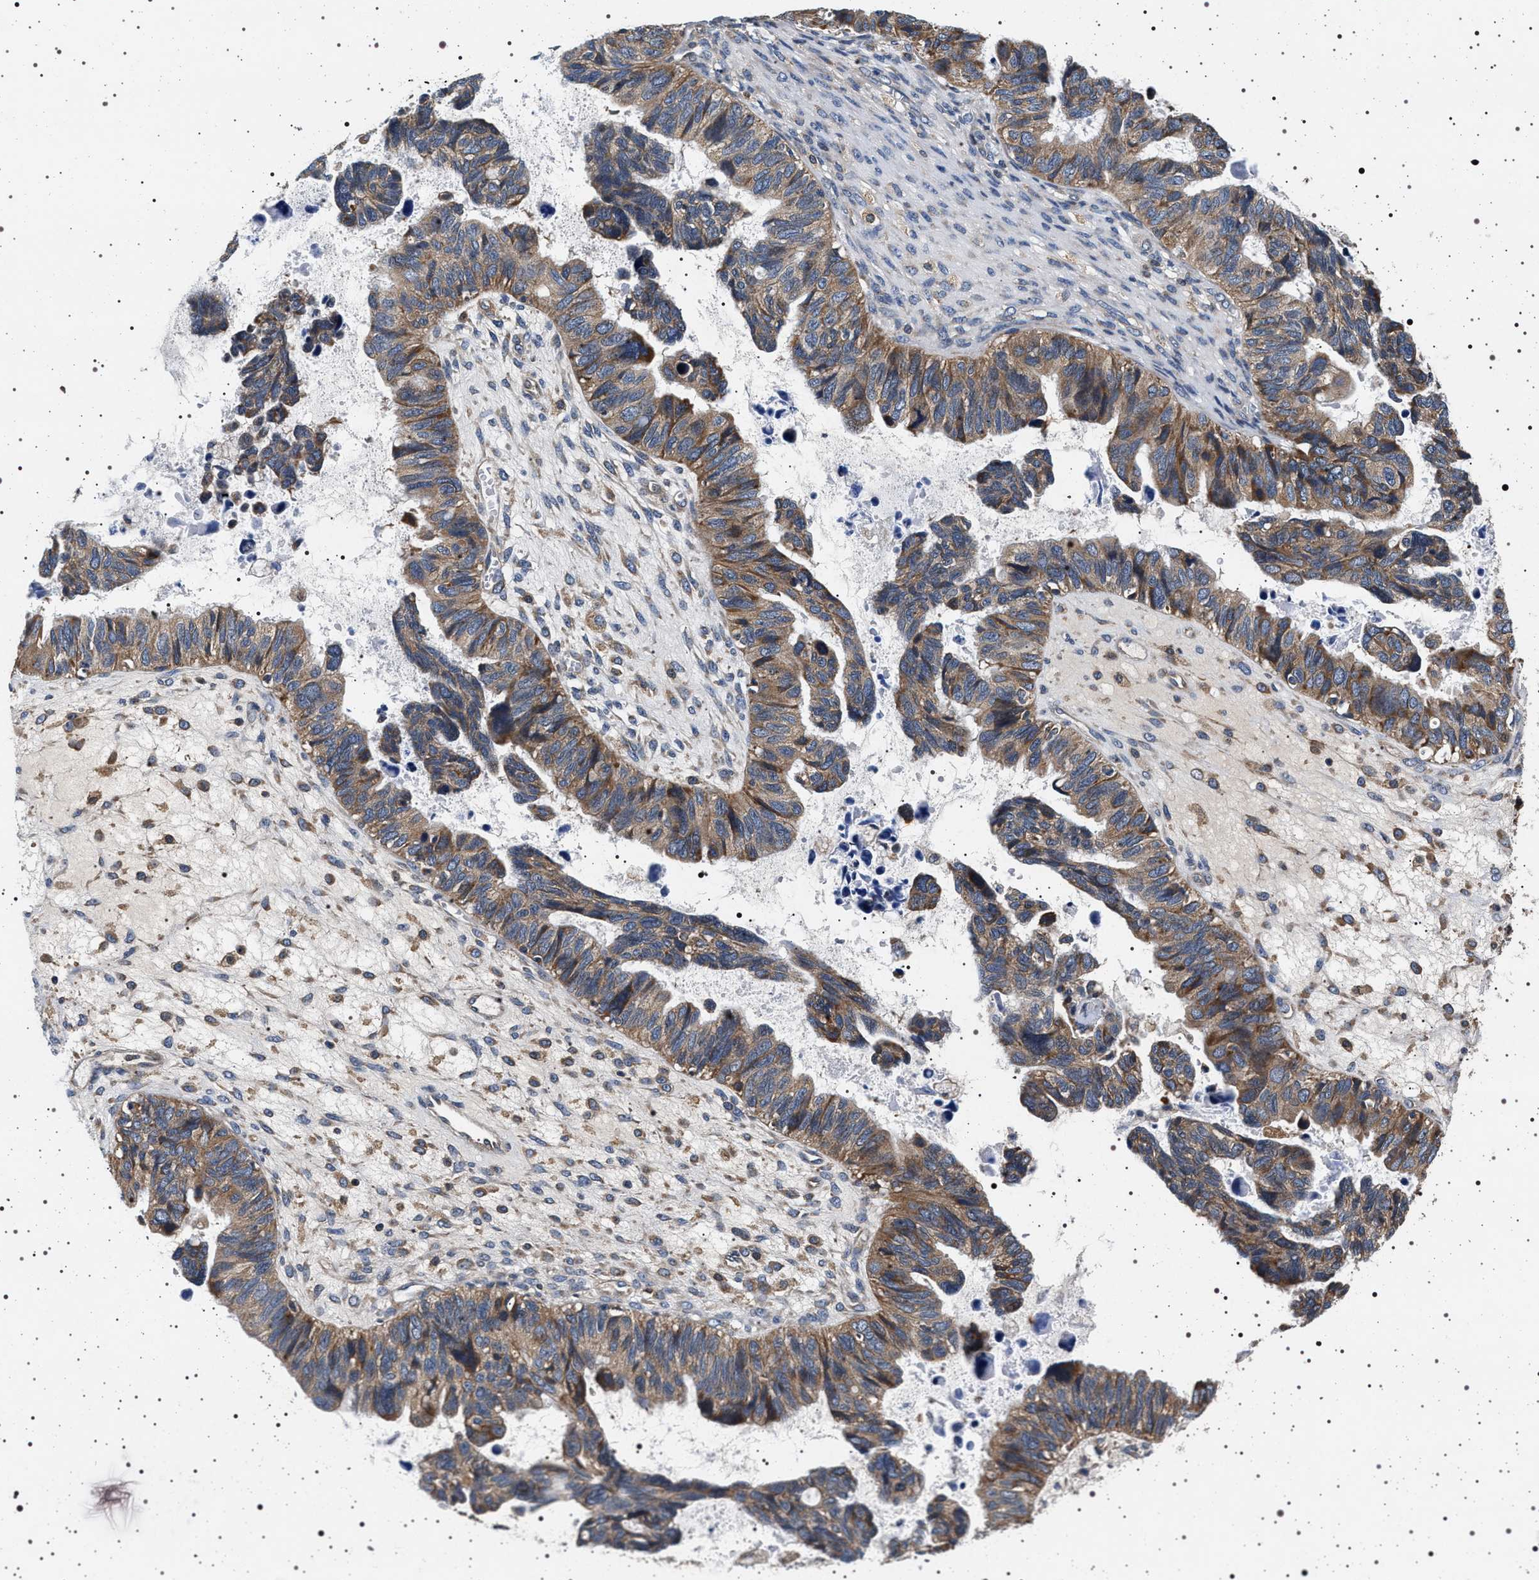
{"staining": {"intensity": "moderate", "quantity": ">75%", "location": "cytoplasmic/membranous"}, "tissue": "ovarian cancer", "cell_type": "Tumor cells", "image_type": "cancer", "snomed": [{"axis": "morphology", "description": "Cystadenocarcinoma, serous, NOS"}, {"axis": "topography", "description": "Ovary"}], "caption": "Approximately >75% of tumor cells in ovarian cancer exhibit moderate cytoplasmic/membranous protein positivity as visualized by brown immunohistochemical staining.", "gene": "DCBLD2", "patient": {"sex": "female", "age": 79}}